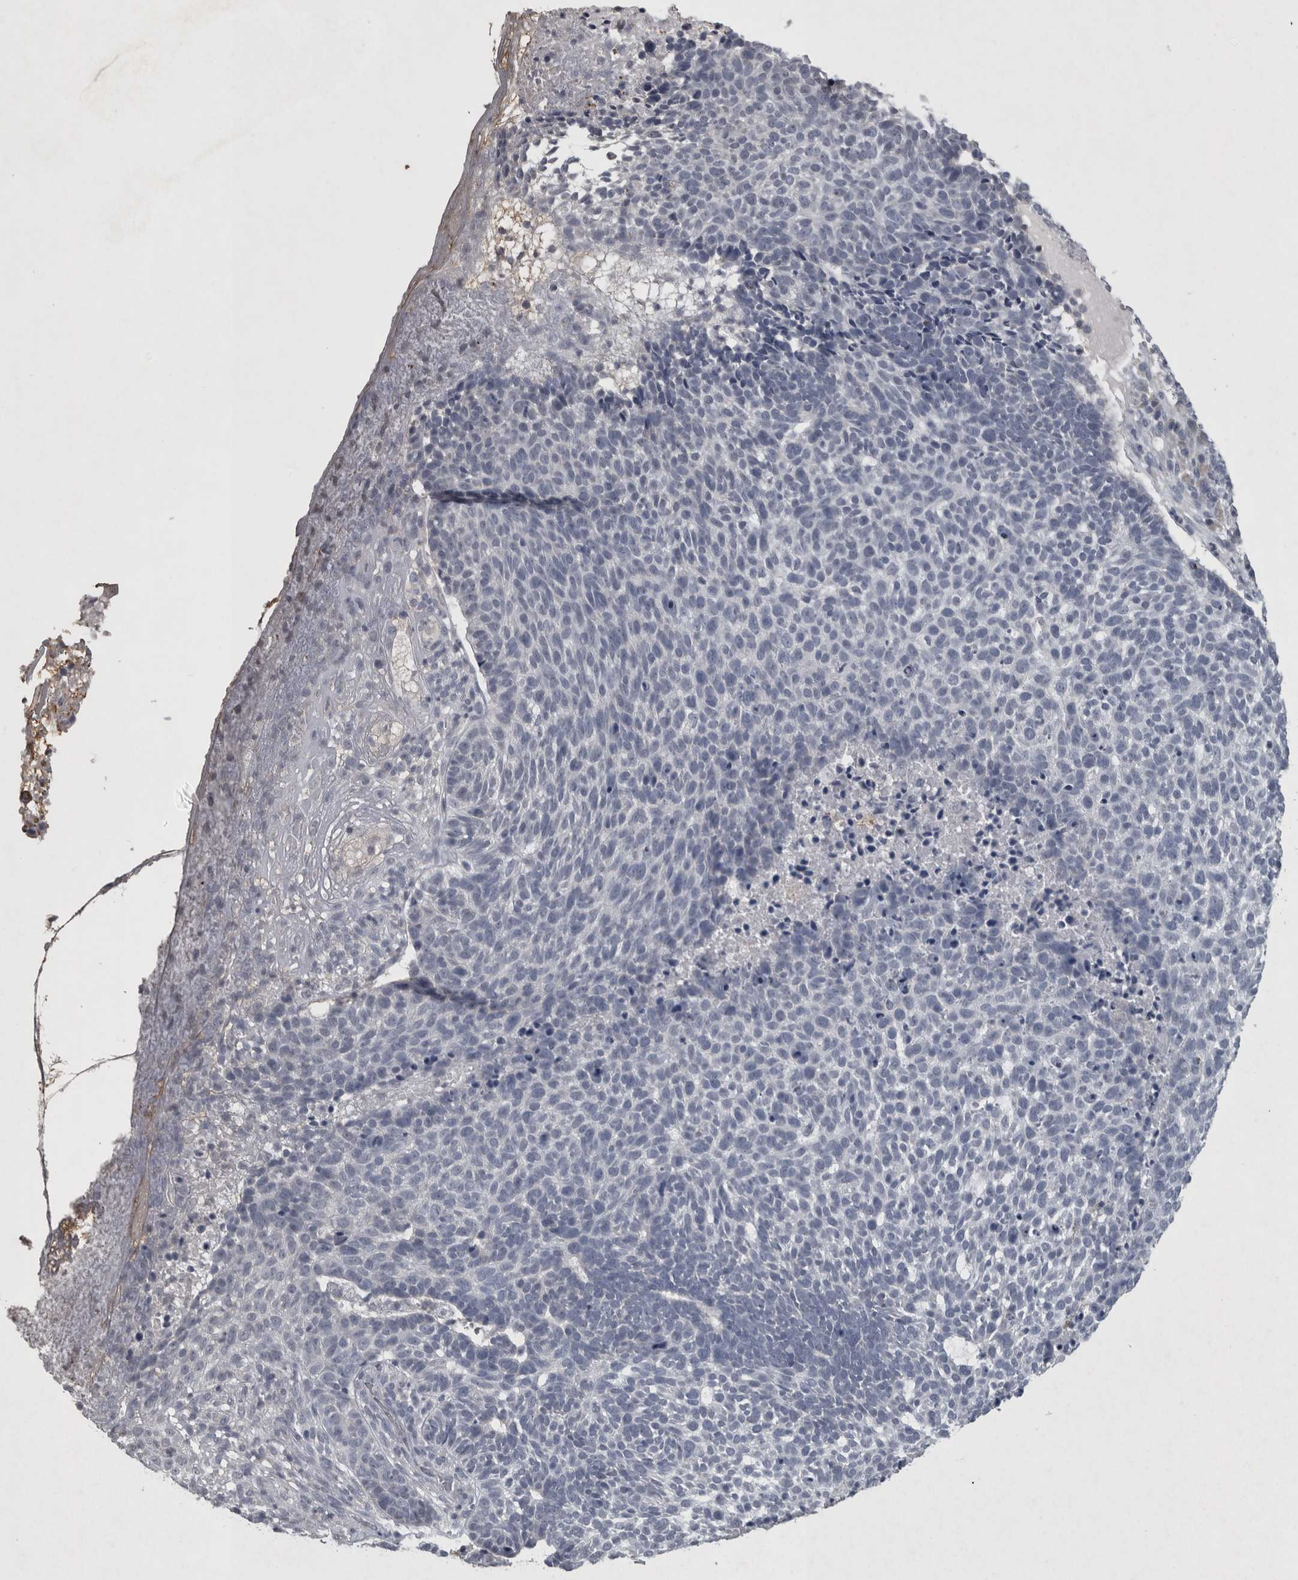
{"staining": {"intensity": "negative", "quantity": "none", "location": "none"}, "tissue": "skin cancer", "cell_type": "Tumor cells", "image_type": "cancer", "snomed": [{"axis": "morphology", "description": "Basal cell carcinoma"}, {"axis": "topography", "description": "Skin"}], "caption": "Human basal cell carcinoma (skin) stained for a protein using IHC exhibits no expression in tumor cells.", "gene": "WNT7A", "patient": {"sex": "male", "age": 85}}